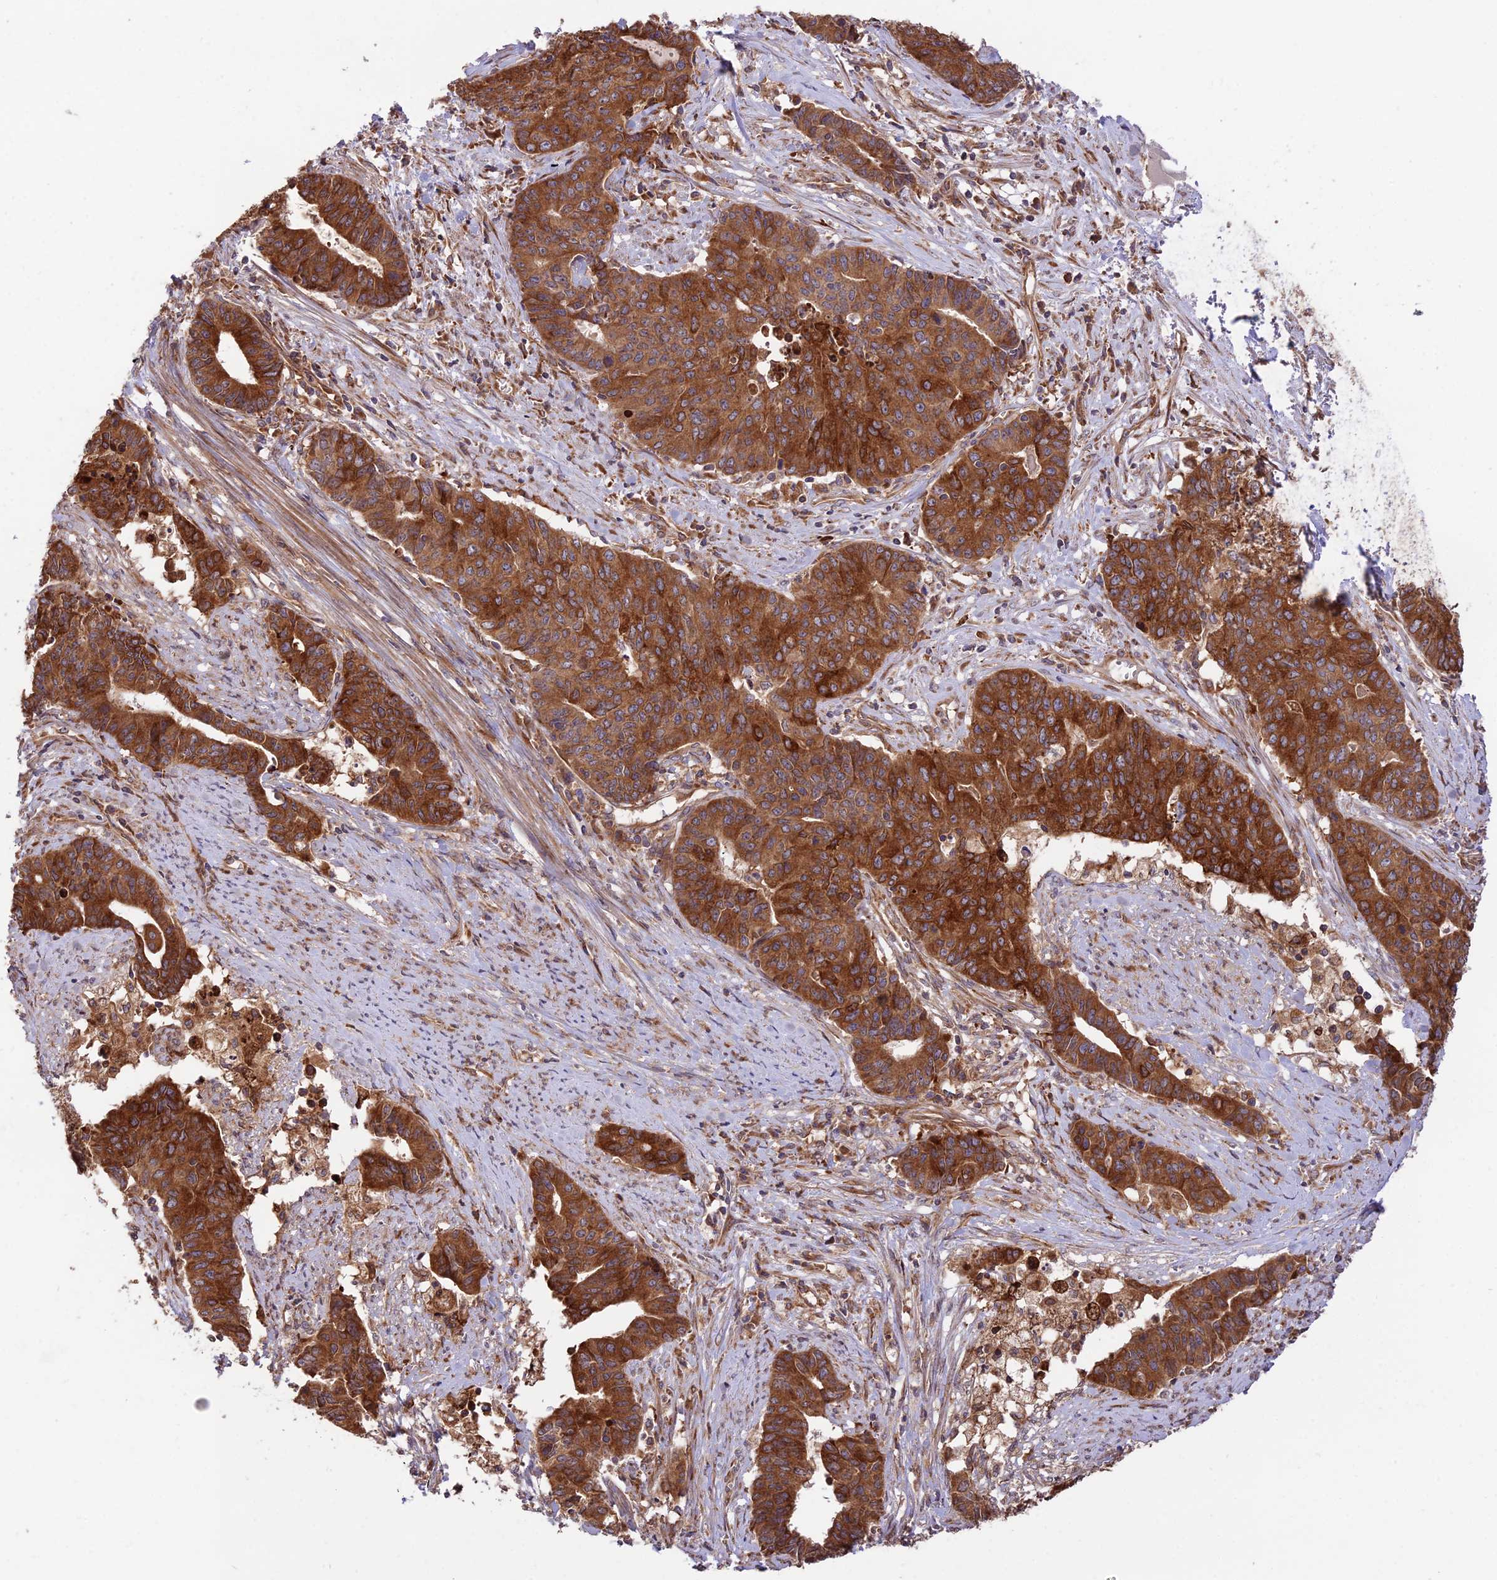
{"staining": {"intensity": "strong", "quantity": ">75%", "location": "cytoplasmic/membranous"}, "tissue": "endometrial cancer", "cell_type": "Tumor cells", "image_type": "cancer", "snomed": [{"axis": "morphology", "description": "Adenocarcinoma, NOS"}, {"axis": "topography", "description": "Endometrium"}], "caption": "Protein staining demonstrates strong cytoplasmic/membranous staining in about >75% of tumor cells in endometrial cancer (adenocarcinoma). Immunohistochemistry (ihc) stains the protein in brown and the nuclei are stained blue.", "gene": "ROCK1", "patient": {"sex": "female", "age": 59}}